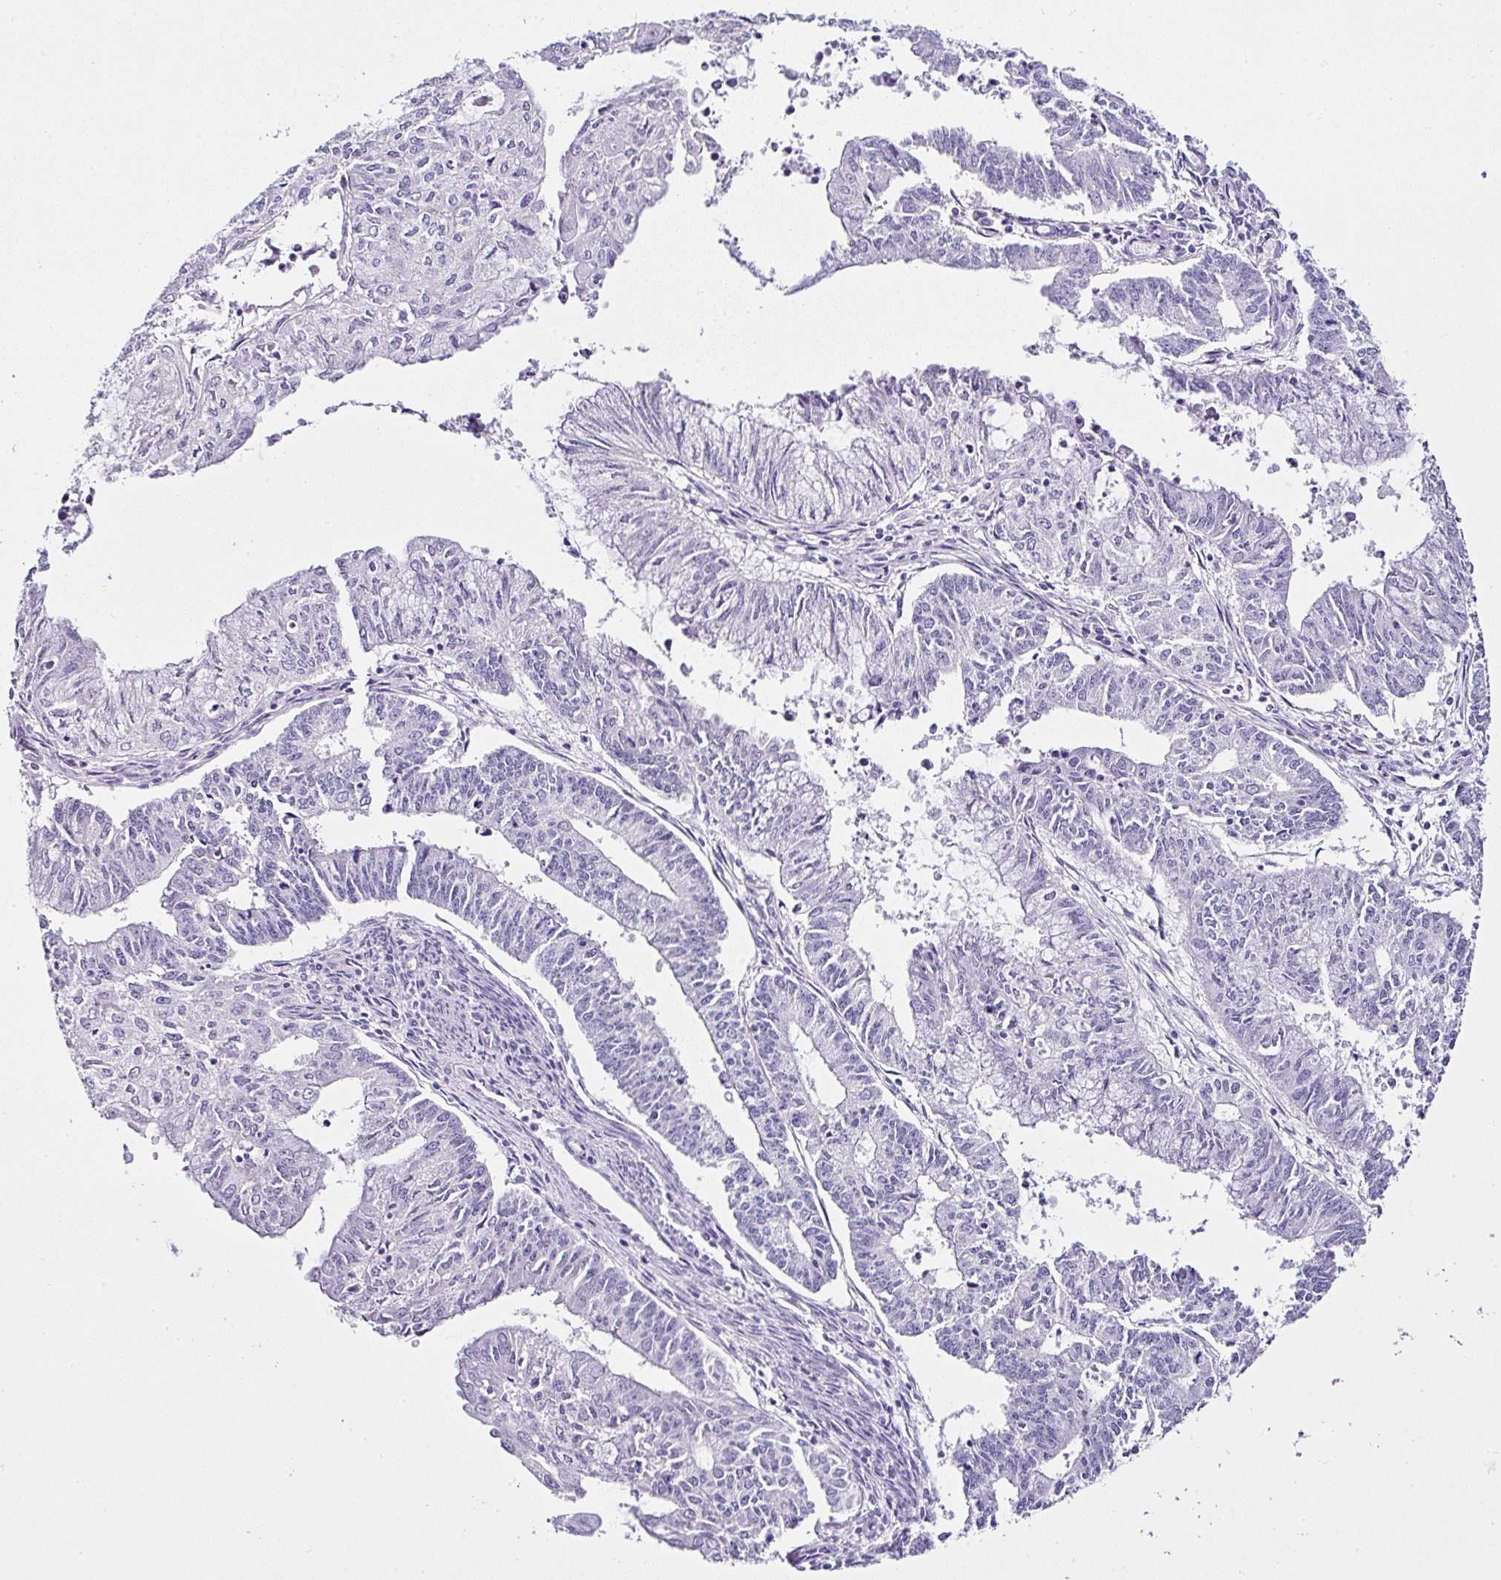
{"staining": {"intensity": "negative", "quantity": "none", "location": "none"}, "tissue": "endometrial cancer", "cell_type": "Tumor cells", "image_type": "cancer", "snomed": [{"axis": "morphology", "description": "Adenocarcinoma, NOS"}, {"axis": "topography", "description": "Endometrium"}], "caption": "This histopathology image is of endometrial adenocarcinoma stained with IHC to label a protein in brown with the nuclei are counter-stained blue. There is no positivity in tumor cells. (DAB IHC visualized using brightfield microscopy, high magnification).", "gene": "SERPINB3", "patient": {"sex": "female", "age": 61}}